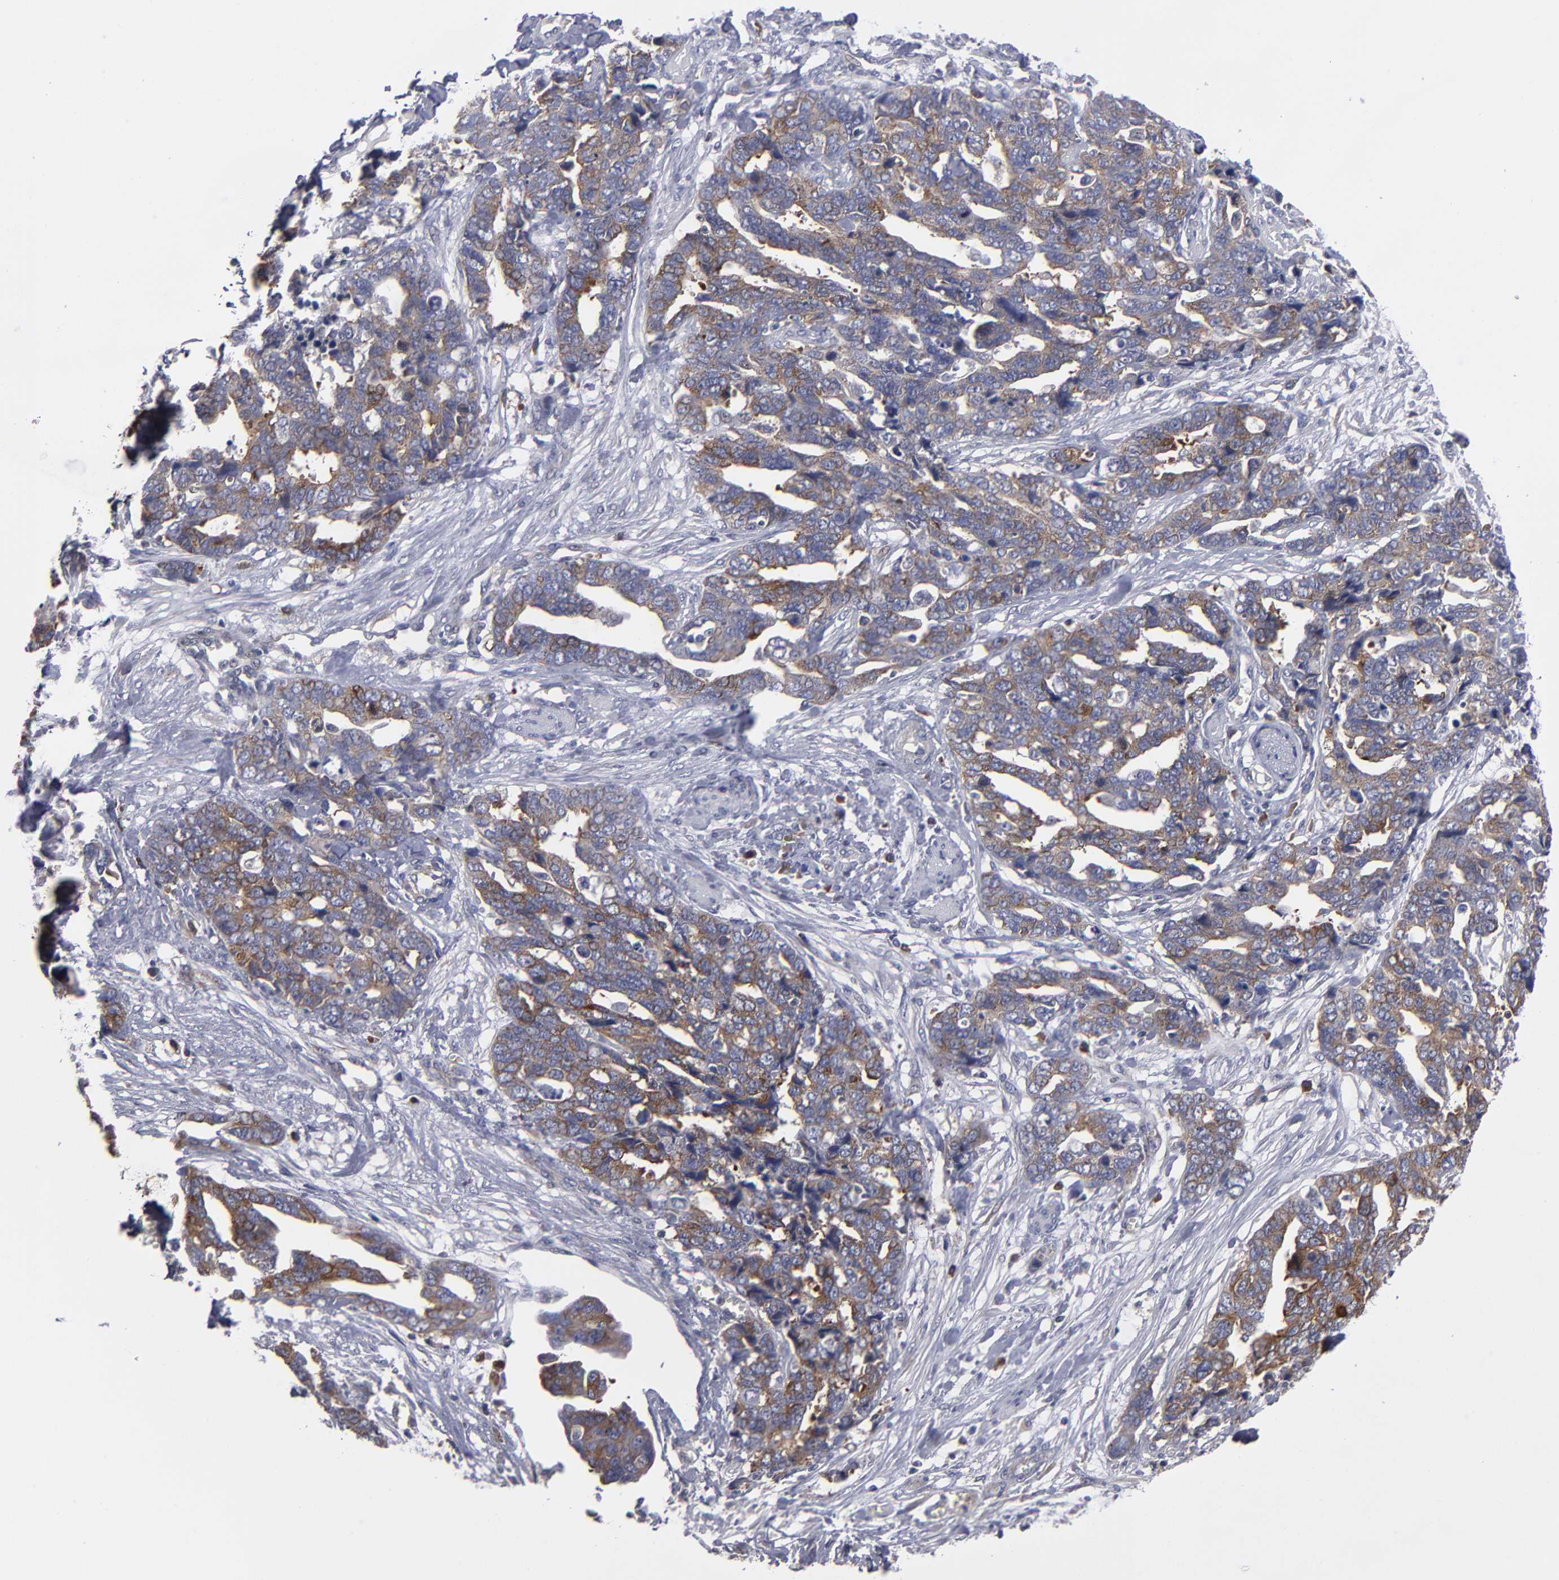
{"staining": {"intensity": "moderate", "quantity": ">75%", "location": "cytoplasmic/membranous"}, "tissue": "ovarian cancer", "cell_type": "Tumor cells", "image_type": "cancer", "snomed": [{"axis": "morphology", "description": "Normal tissue, NOS"}, {"axis": "morphology", "description": "Cystadenocarcinoma, serous, NOS"}, {"axis": "topography", "description": "Fallopian tube"}, {"axis": "topography", "description": "Ovary"}], "caption": "Approximately >75% of tumor cells in serous cystadenocarcinoma (ovarian) display moderate cytoplasmic/membranous protein staining as visualized by brown immunohistochemical staining.", "gene": "CEP97", "patient": {"sex": "female", "age": 56}}